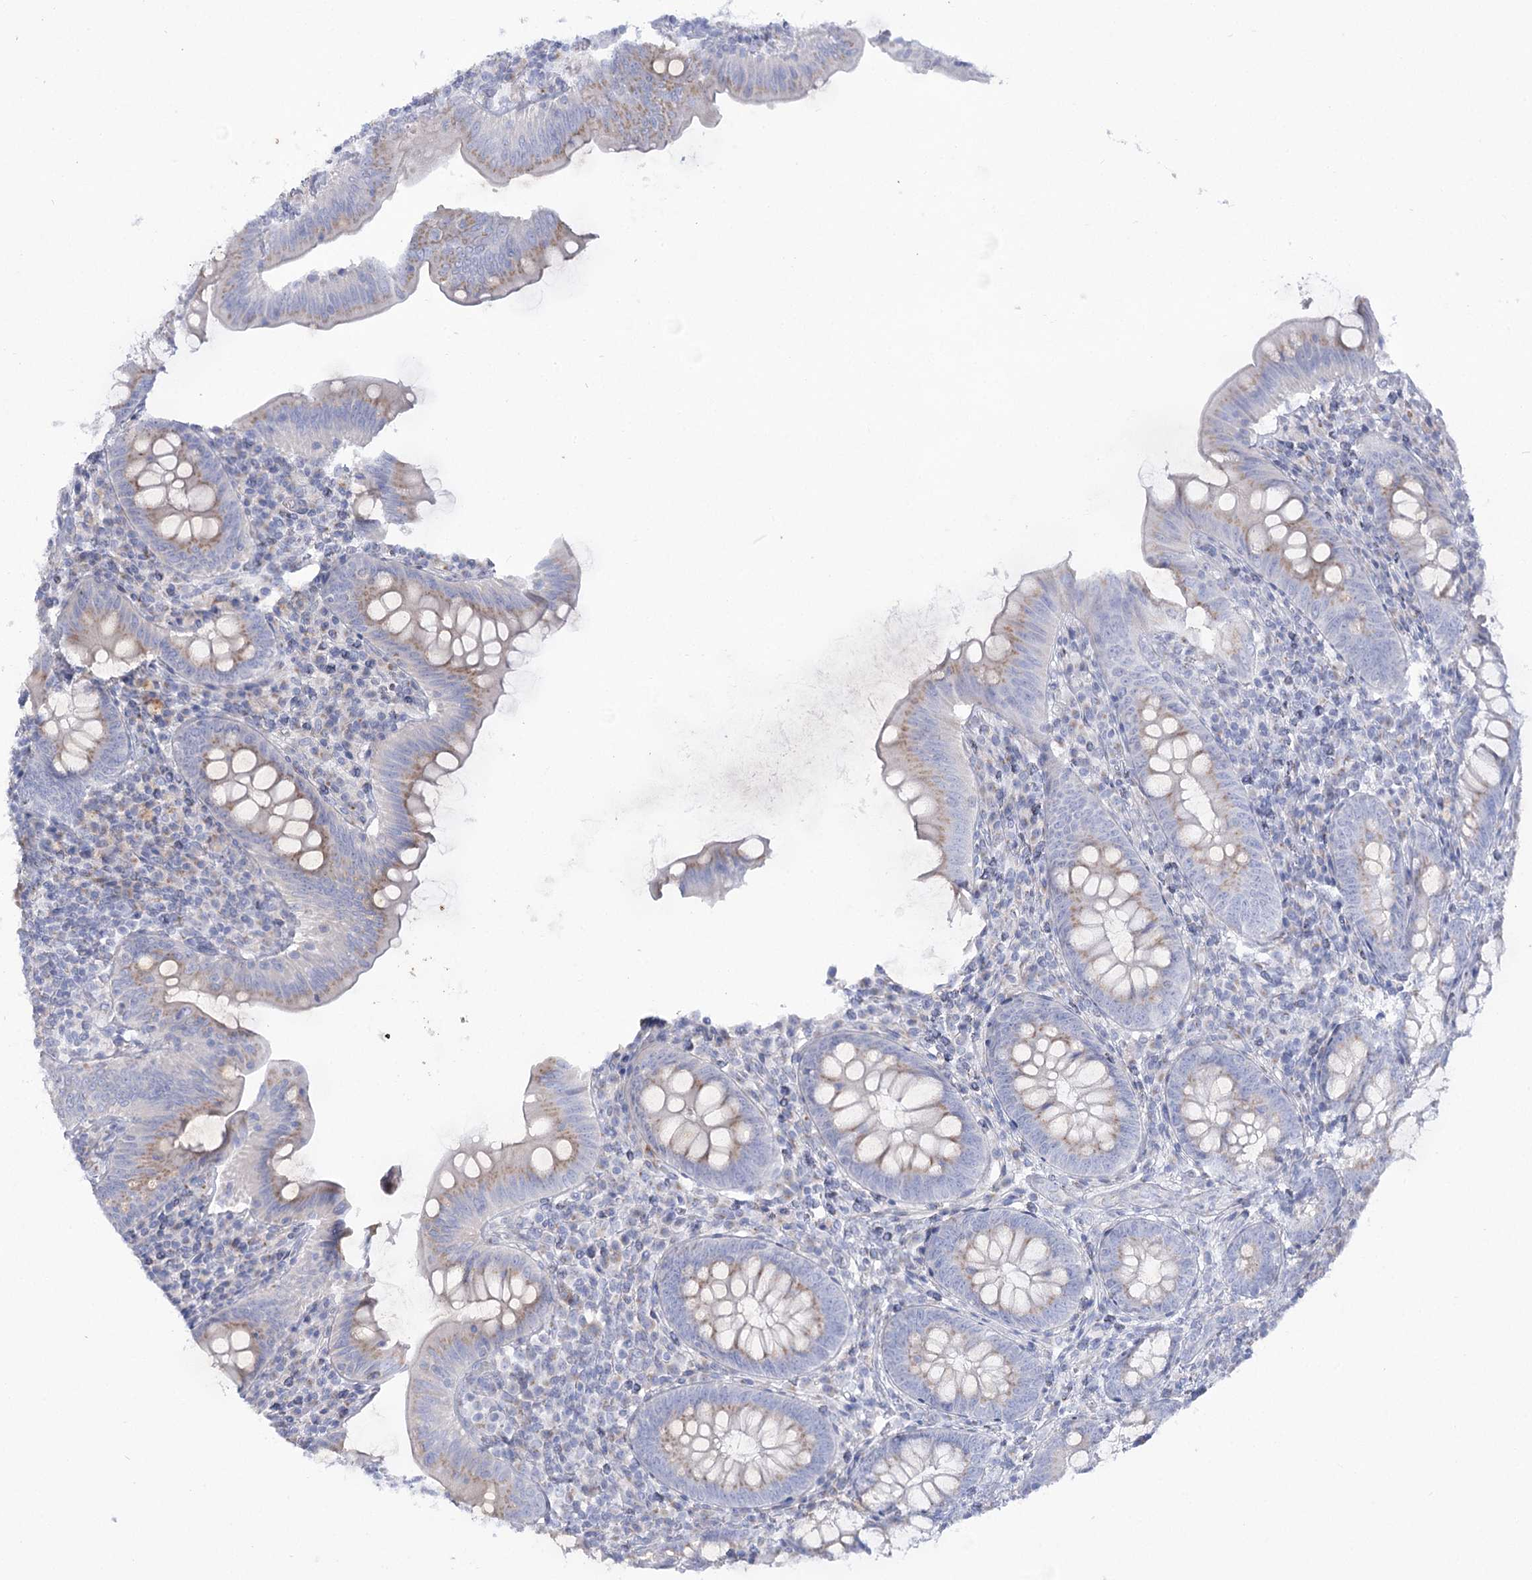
{"staining": {"intensity": "moderate", "quantity": "25%-75%", "location": "cytoplasmic/membranous"}, "tissue": "appendix", "cell_type": "Glandular cells", "image_type": "normal", "snomed": [{"axis": "morphology", "description": "Normal tissue, NOS"}, {"axis": "topography", "description": "Appendix"}], "caption": "DAB immunohistochemical staining of normal appendix shows moderate cytoplasmic/membranous protein staining in about 25%-75% of glandular cells.", "gene": "GBF1", "patient": {"sex": "male", "age": 14}}